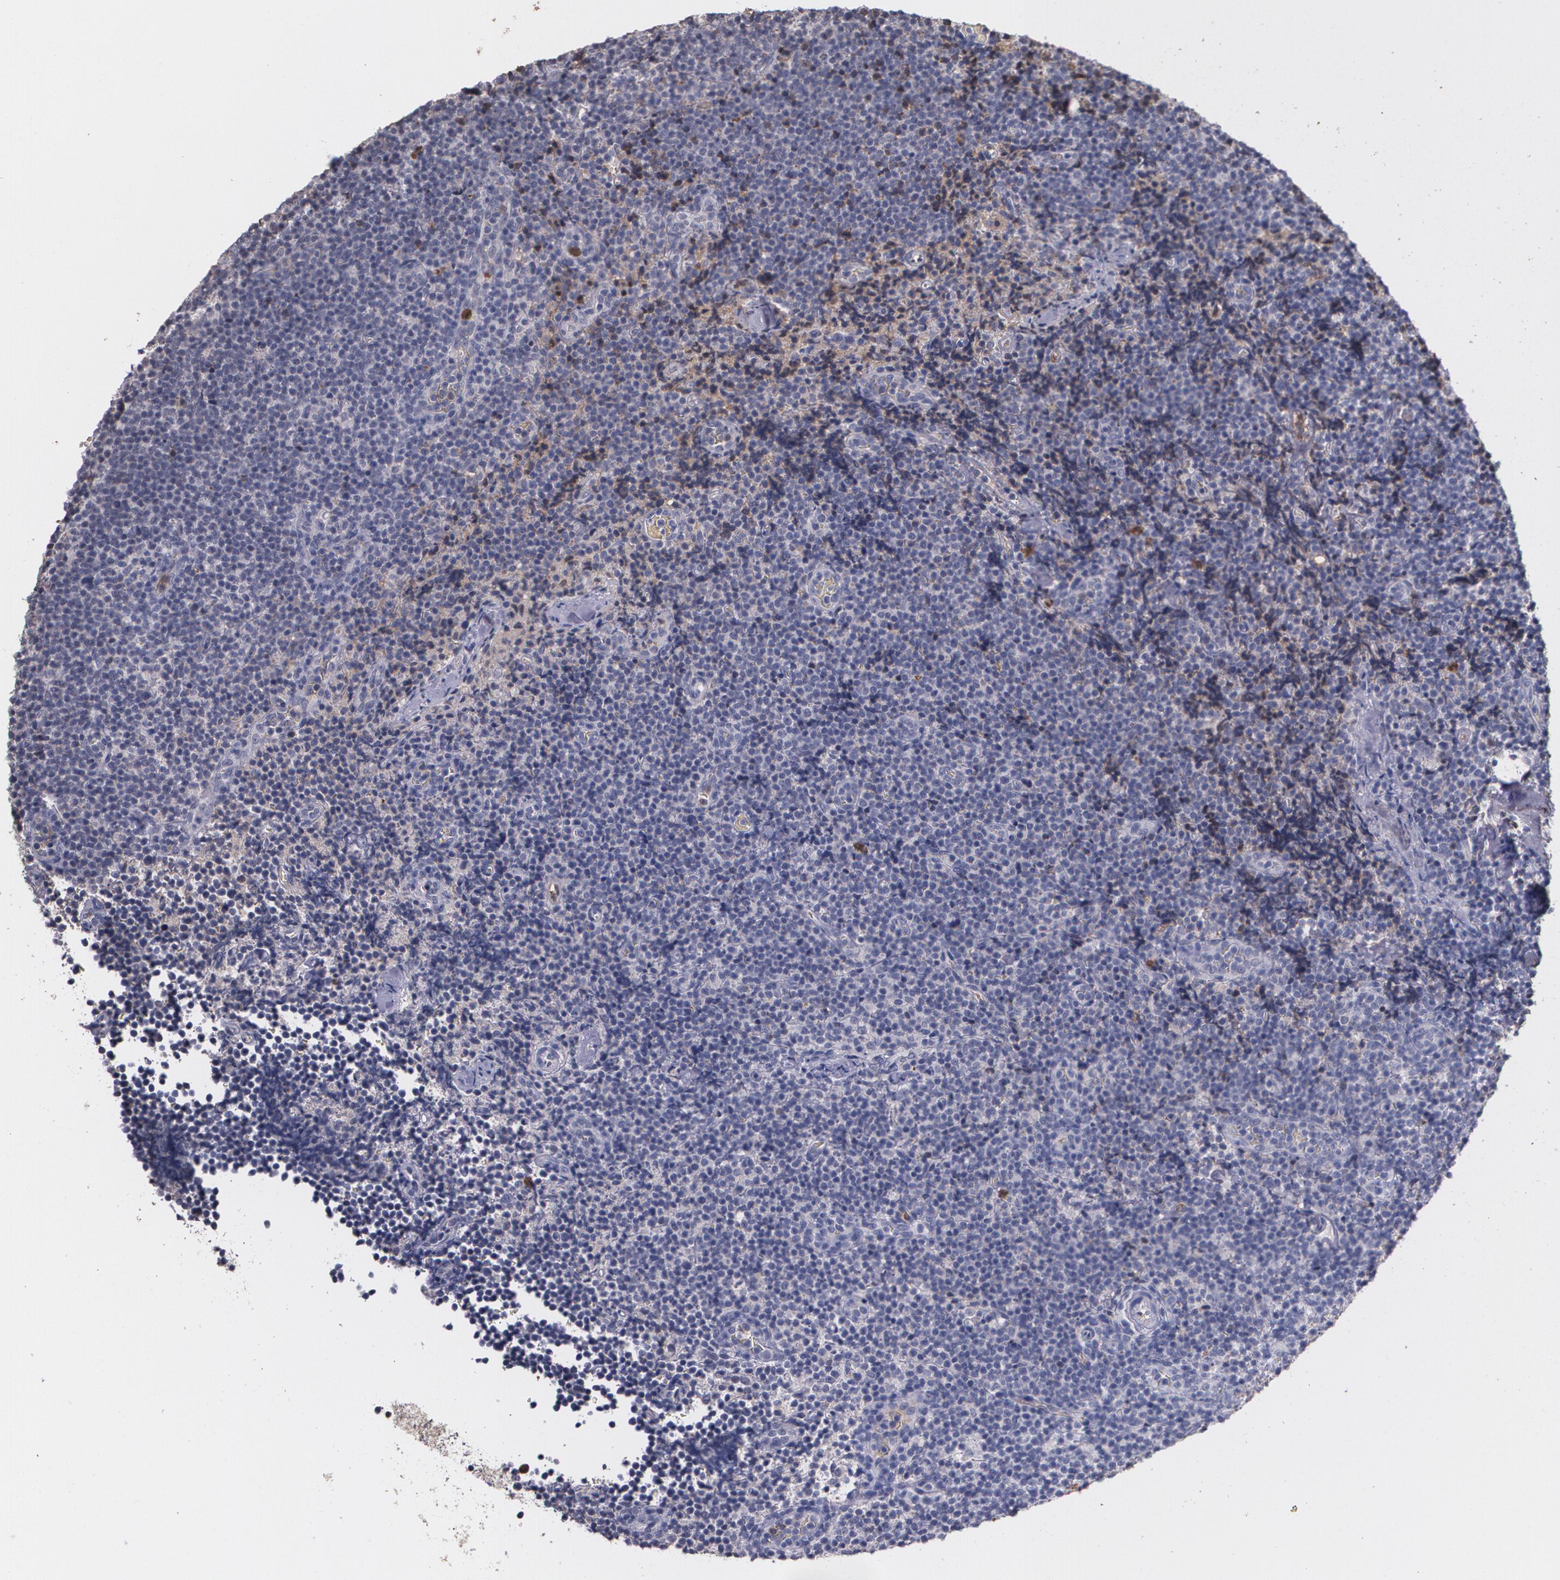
{"staining": {"intensity": "weak", "quantity": "<25%", "location": "cytoplasmic/membranous"}, "tissue": "lymphoma", "cell_type": "Tumor cells", "image_type": "cancer", "snomed": [{"axis": "morphology", "description": "Malignant lymphoma, non-Hodgkin's type, High grade"}, {"axis": "topography", "description": "Lymph node"}], "caption": "High magnification brightfield microscopy of high-grade malignant lymphoma, non-Hodgkin's type stained with DAB (3,3'-diaminobenzidine) (brown) and counterstained with hematoxylin (blue): tumor cells show no significant positivity. The staining is performed using DAB (3,3'-diaminobenzidine) brown chromogen with nuclei counter-stained in using hematoxylin.", "gene": "PTS", "patient": {"sex": "female", "age": 58}}